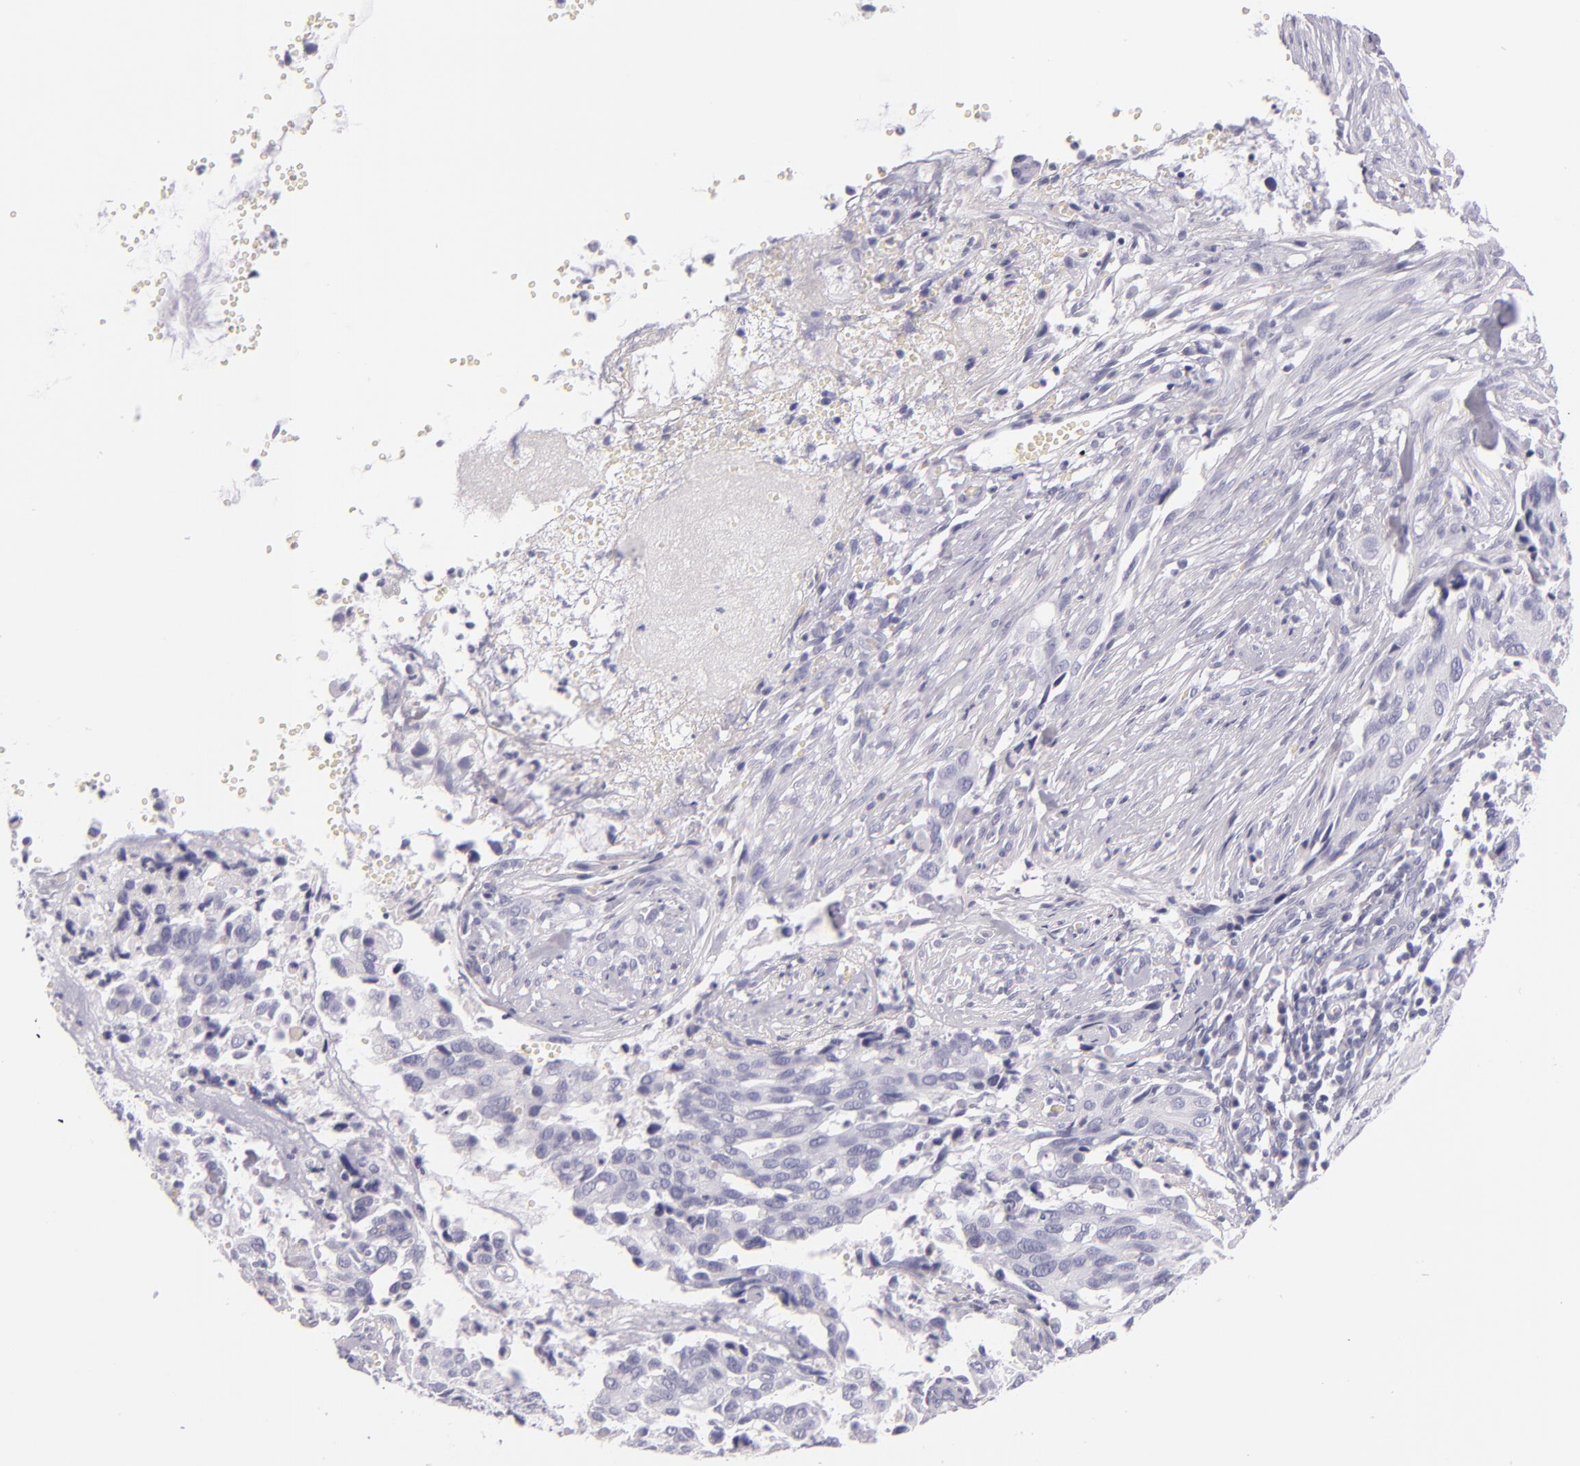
{"staining": {"intensity": "negative", "quantity": "none", "location": "none"}, "tissue": "cervical cancer", "cell_type": "Tumor cells", "image_type": "cancer", "snomed": [{"axis": "morphology", "description": "Normal tissue, NOS"}, {"axis": "morphology", "description": "Squamous cell carcinoma, NOS"}, {"axis": "topography", "description": "Cervix"}], "caption": "DAB immunohistochemical staining of cervical cancer (squamous cell carcinoma) reveals no significant positivity in tumor cells.", "gene": "INA", "patient": {"sex": "female", "age": 45}}